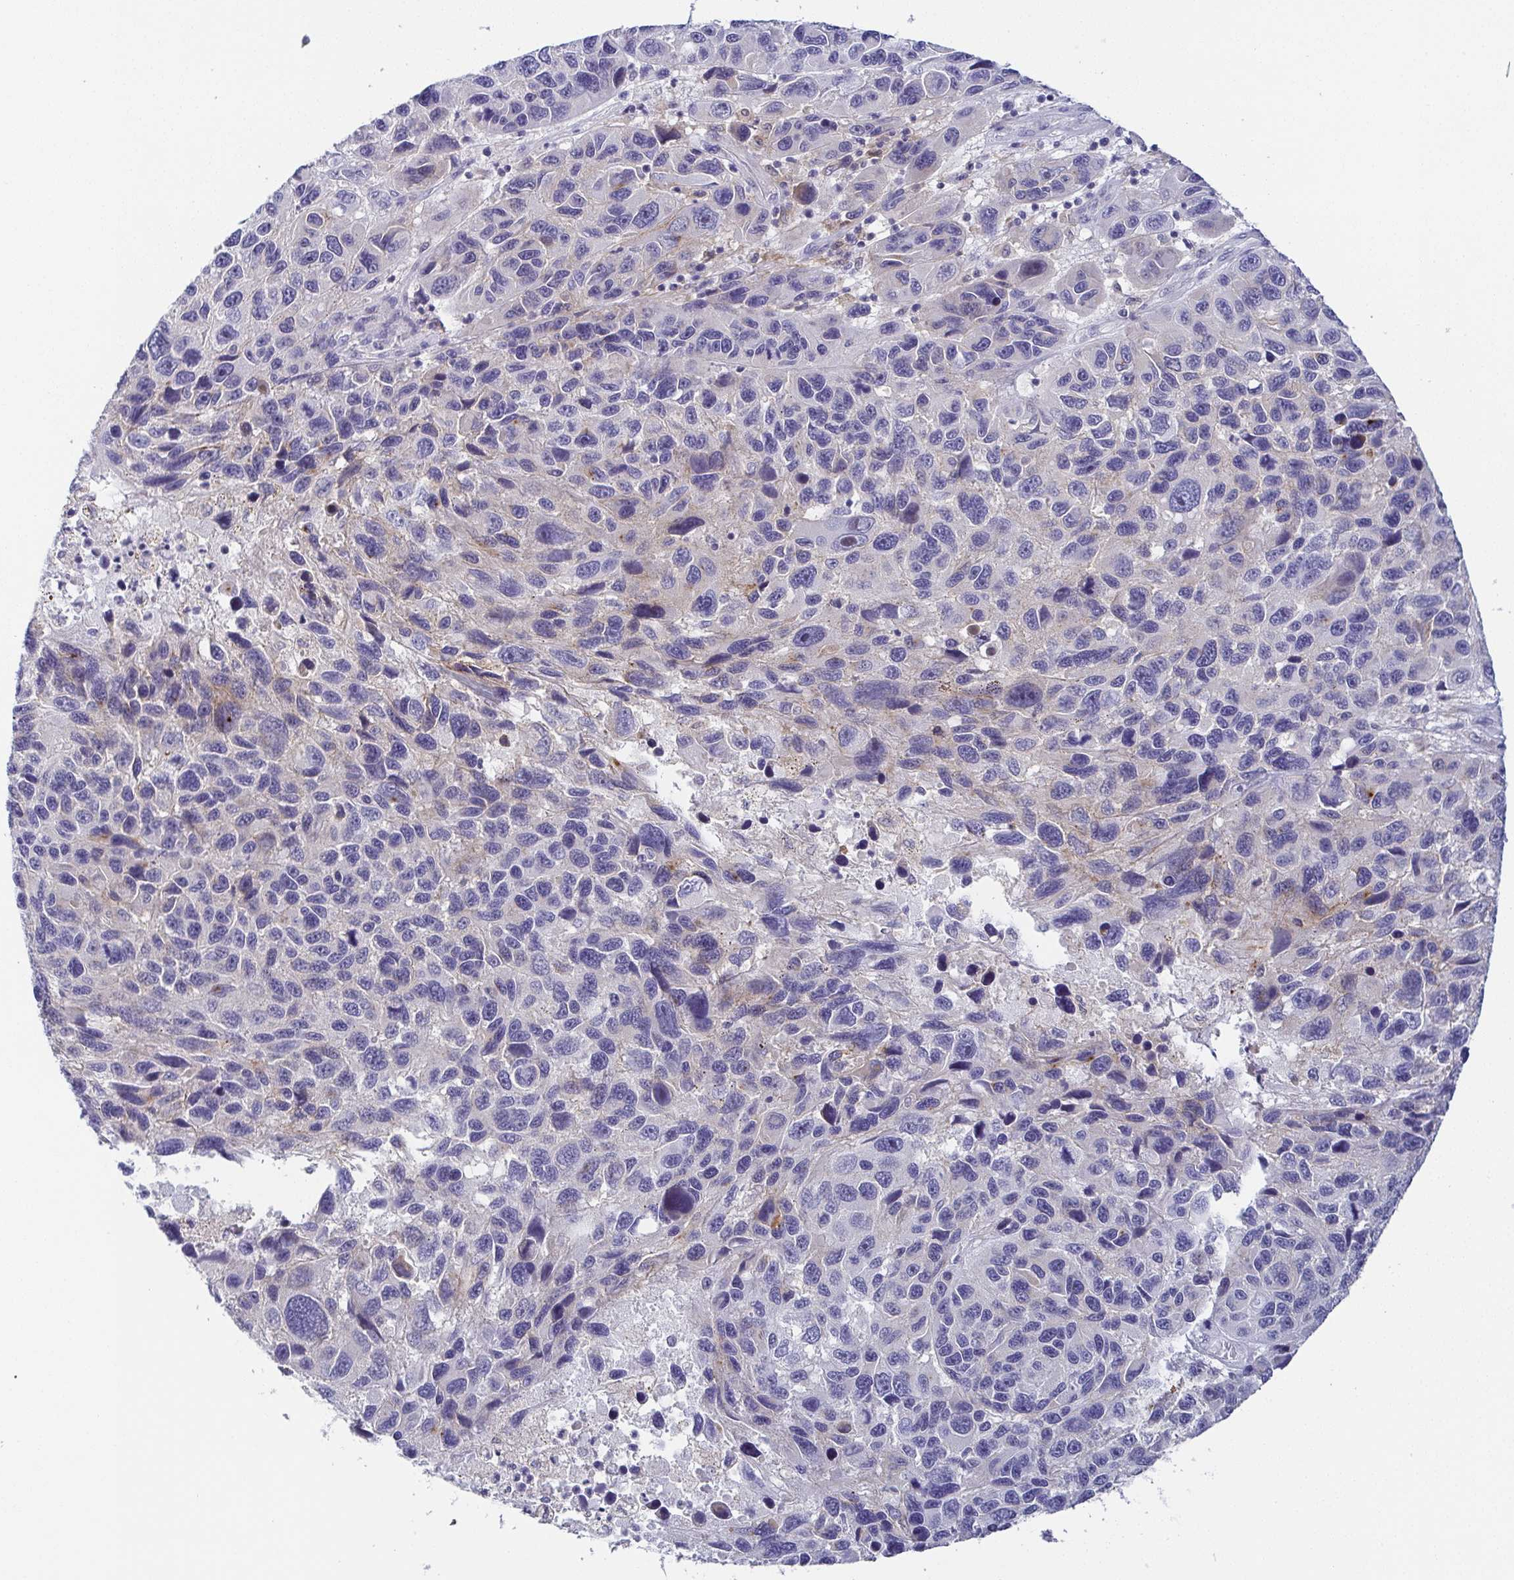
{"staining": {"intensity": "negative", "quantity": "none", "location": "none"}, "tissue": "melanoma", "cell_type": "Tumor cells", "image_type": "cancer", "snomed": [{"axis": "morphology", "description": "Malignant melanoma, NOS"}, {"axis": "topography", "description": "Skin"}], "caption": "A high-resolution histopathology image shows immunohistochemistry (IHC) staining of malignant melanoma, which exhibits no significant expression in tumor cells.", "gene": "RNASE7", "patient": {"sex": "male", "age": 53}}